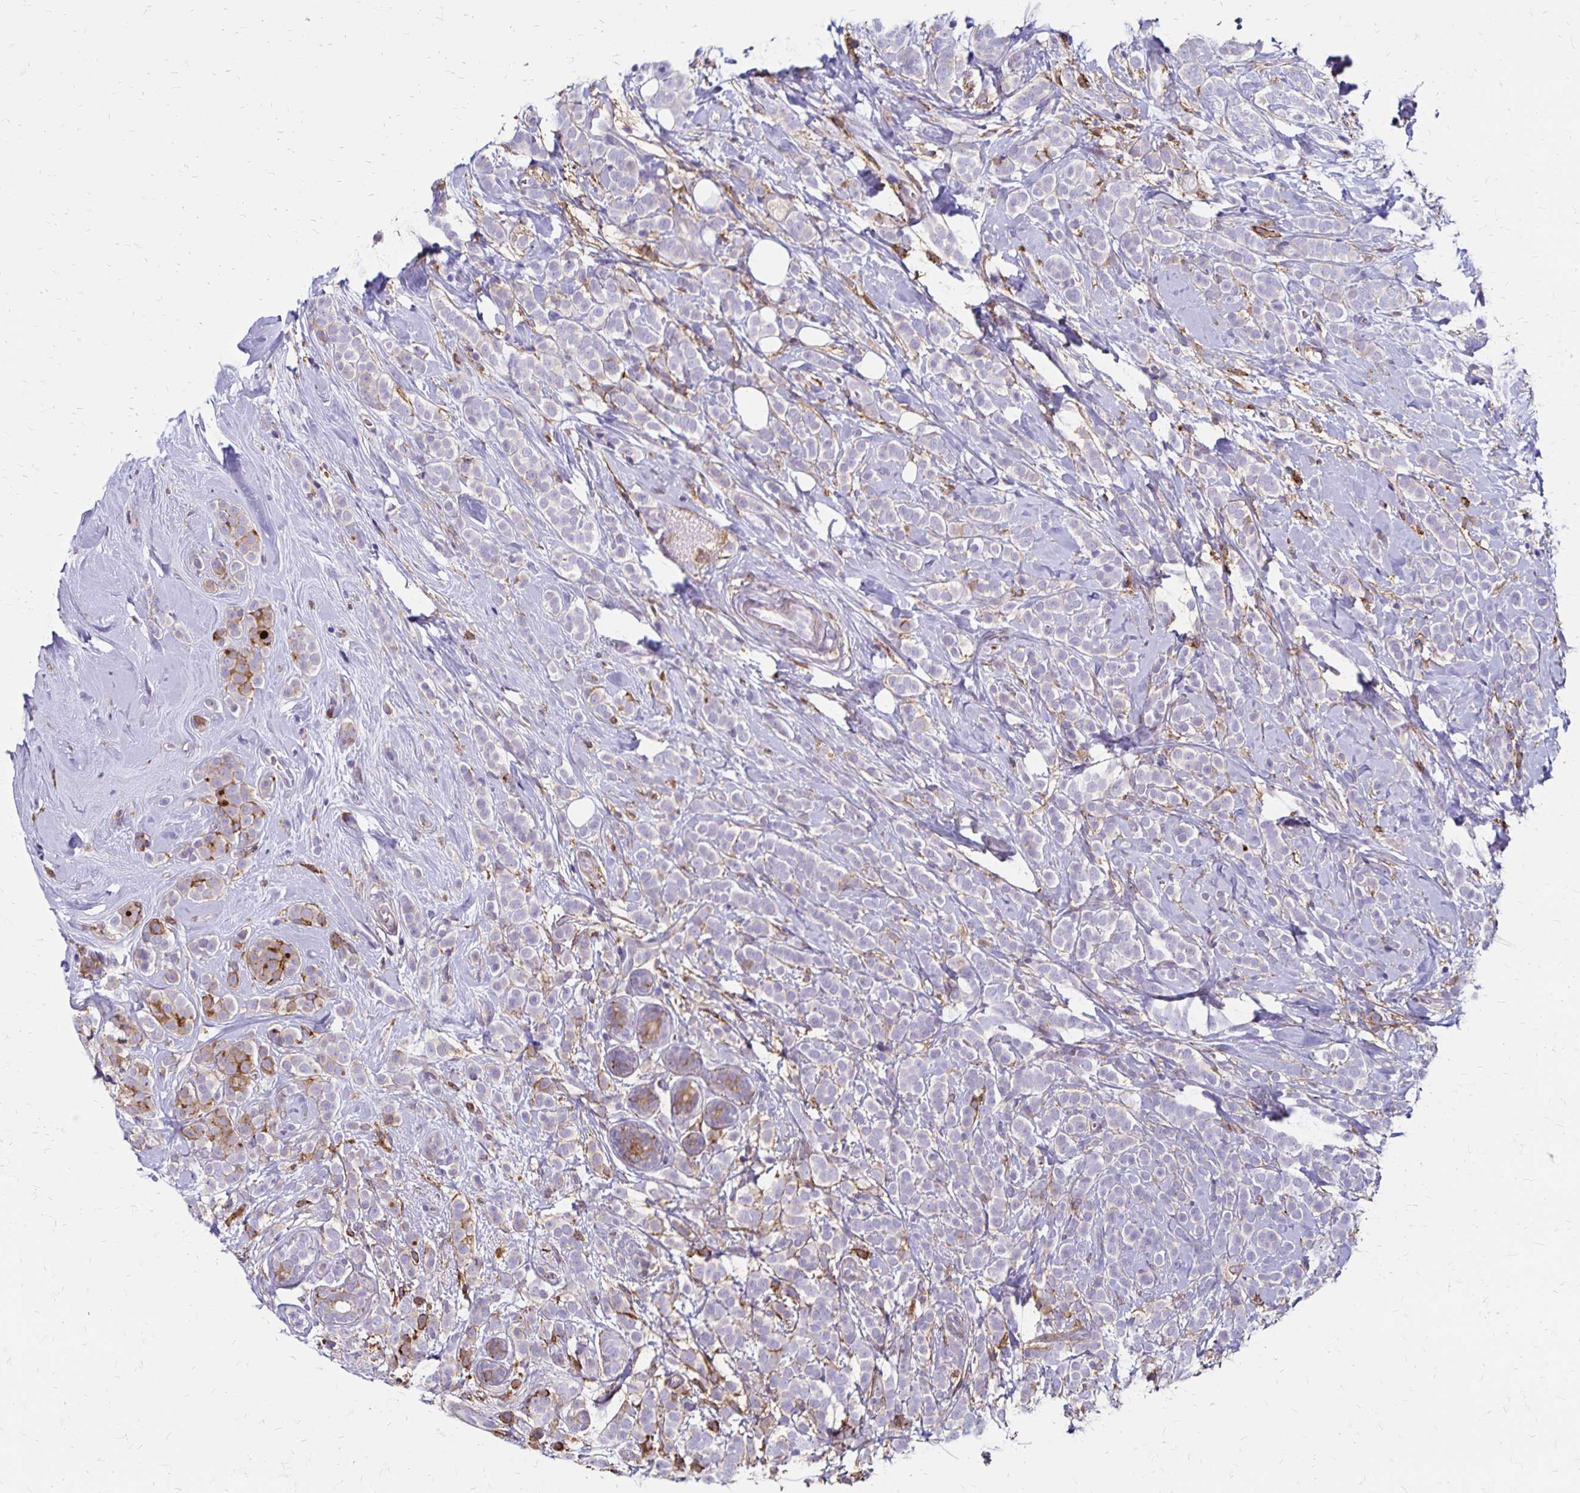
{"staining": {"intensity": "negative", "quantity": "none", "location": "none"}, "tissue": "breast cancer", "cell_type": "Tumor cells", "image_type": "cancer", "snomed": [{"axis": "morphology", "description": "Lobular carcinoma"}, {"axis": "topography", "description": "Breast"}], "caption": "Immunohistochemistry of human lobular carcinoma (breast) exhibits no positivity in tumor cells.", "gene": "TNS3", "patient": {"sex": "female", "age": 49}}